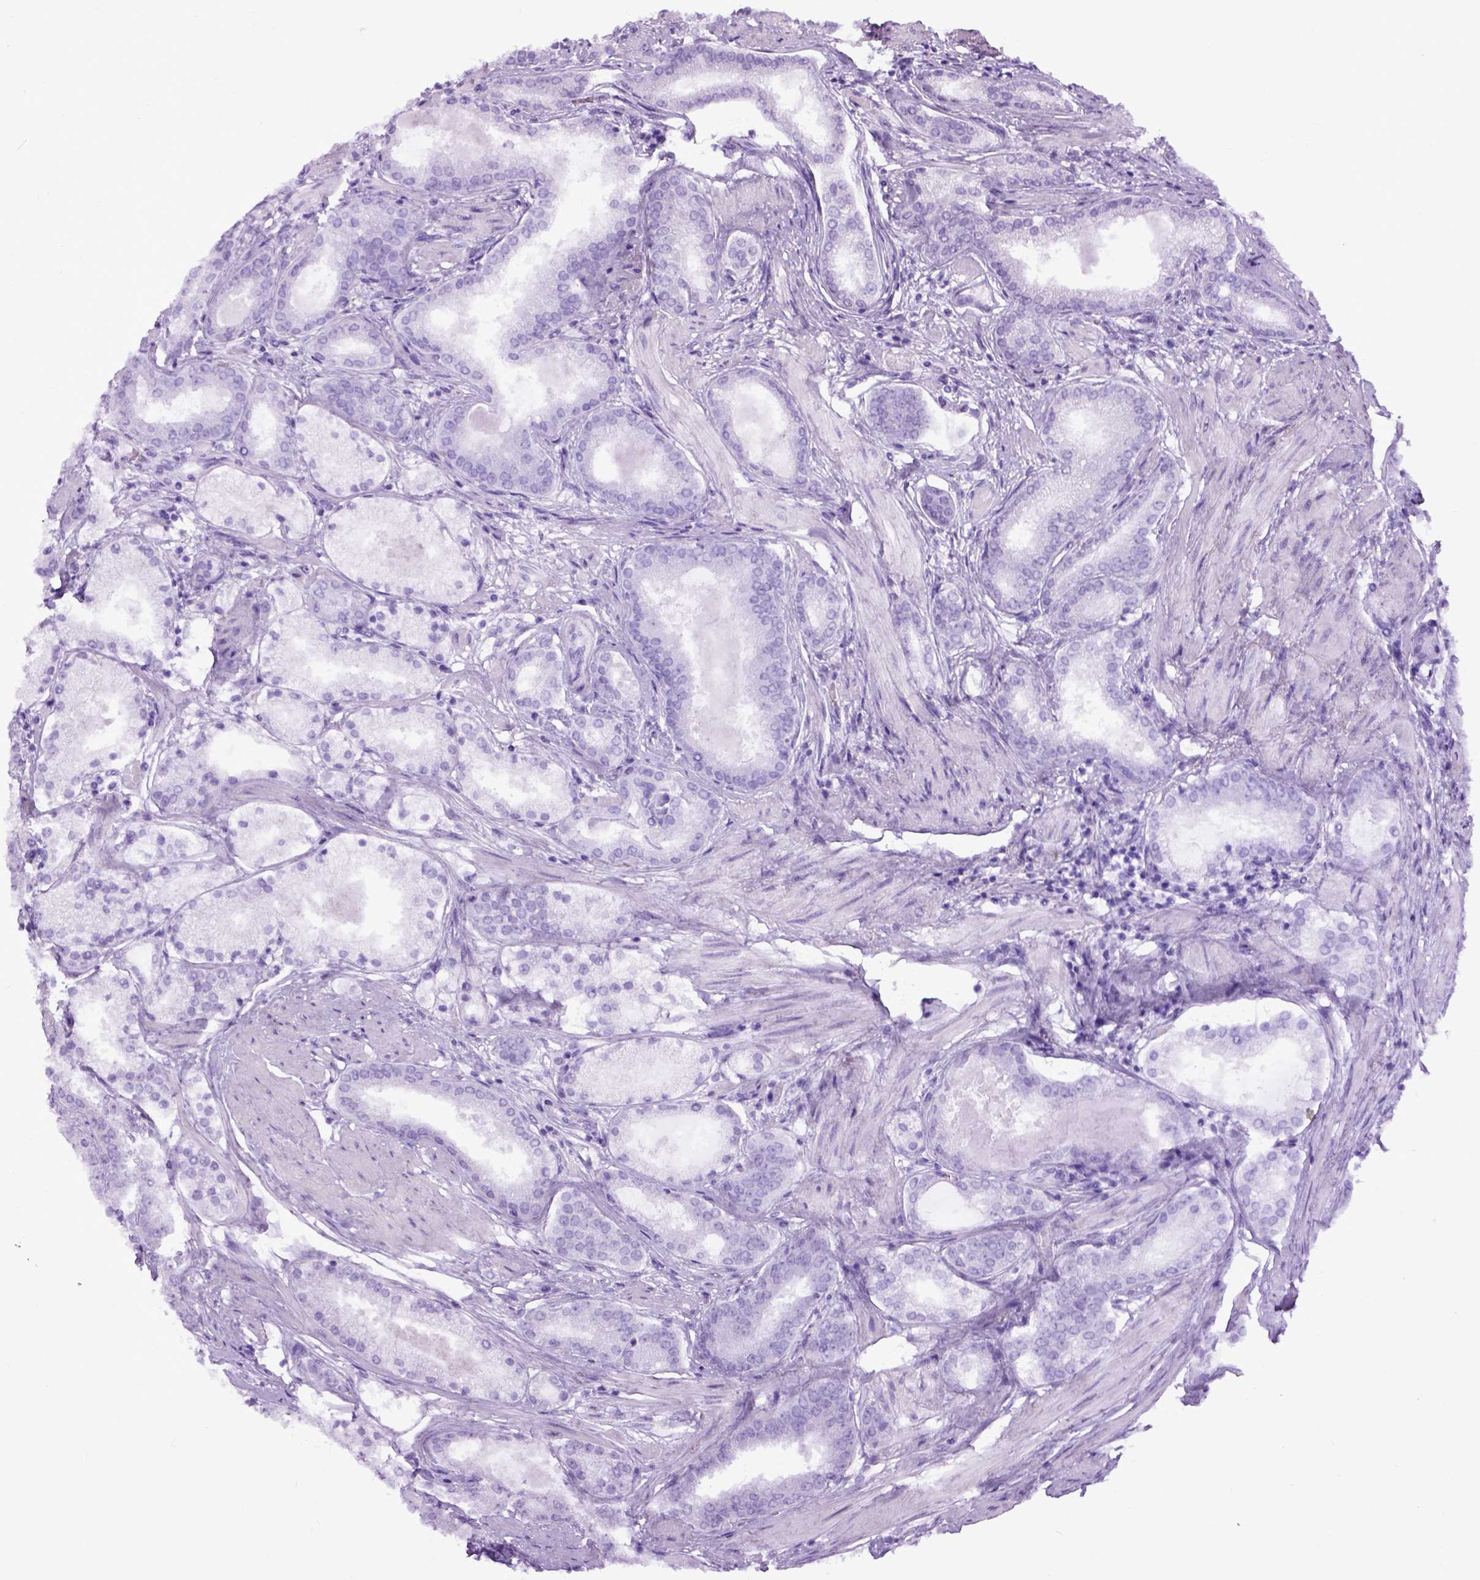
{"staining": {"intensity": "negative", "quantity": "none", "location": "none"}, "tissue": "prostate cancer", "cell_type": "Tumor cells", "image_type": "cancer", "snomed": [{"axis": "morphology", "description": "Adenocarcinoma, High grade"}, {"axis": "topography", "description": "Prostate"}], "caption": "The histopathology image shows no staining of tumor cells in prostate cancer.", "gene": "EMILIN3", "patient": {"sex": "male", "age": 63}}